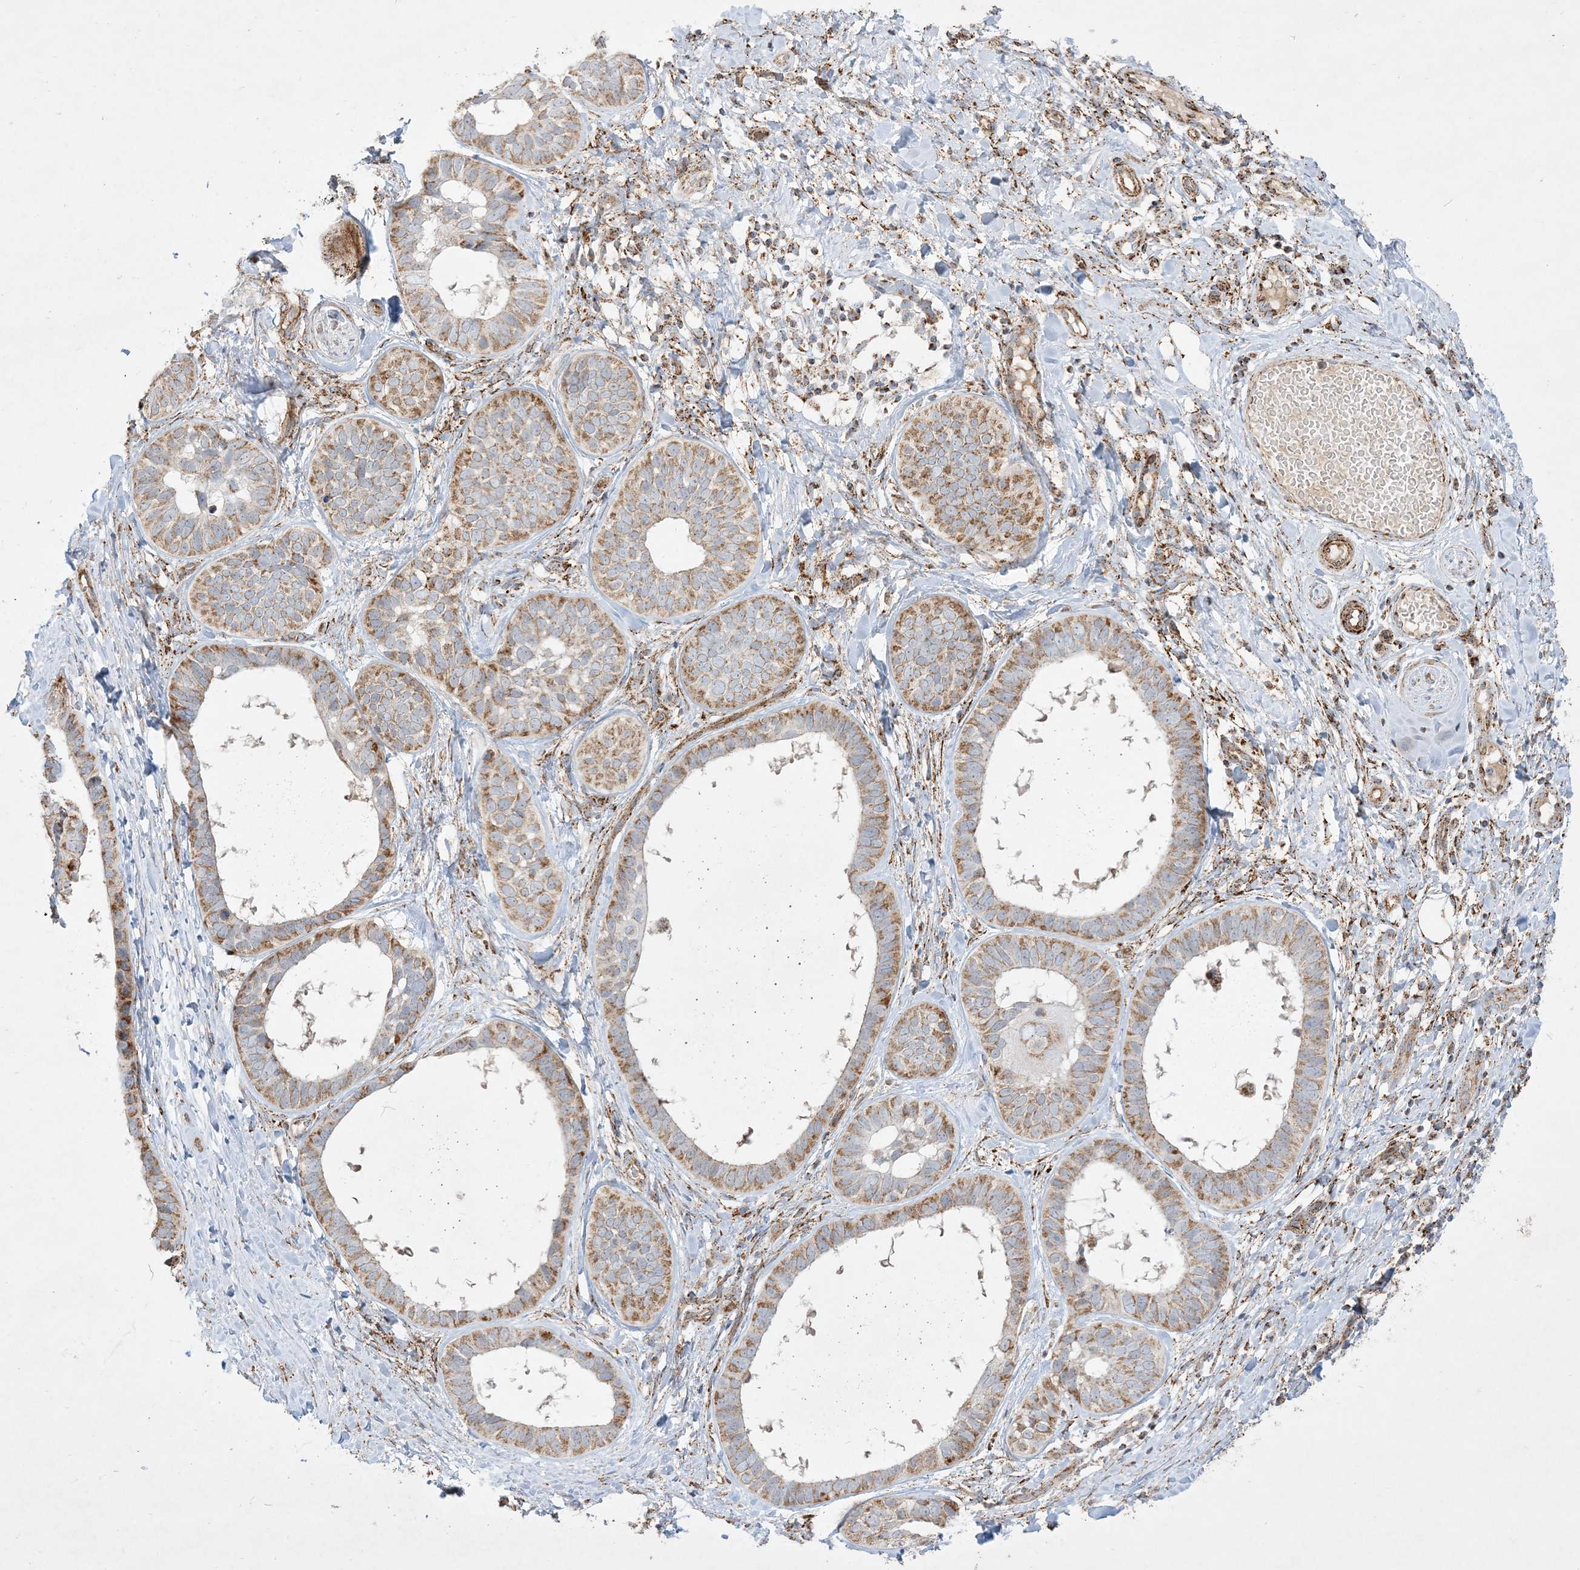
{"staining": {"intensity": "moderate", "quantity": ">75%", "location": "cytoplasmic/membranous"}, "tissue": "skin cancer", "cell_type": "Tumor cells", "image_type": "cancer", "snomed": [{"axis": "morphology", "description": "Basal cell carcinoma"}, {"axis": "topography", "description": "Skin"}], "caption": "Skin cancer (basal cell carcinoma) stained with a protein marker demonstrates moderate staining in tumor cells.", "gene": "NDUFAF3", "patient": {"sex": "male", "age": 62}}